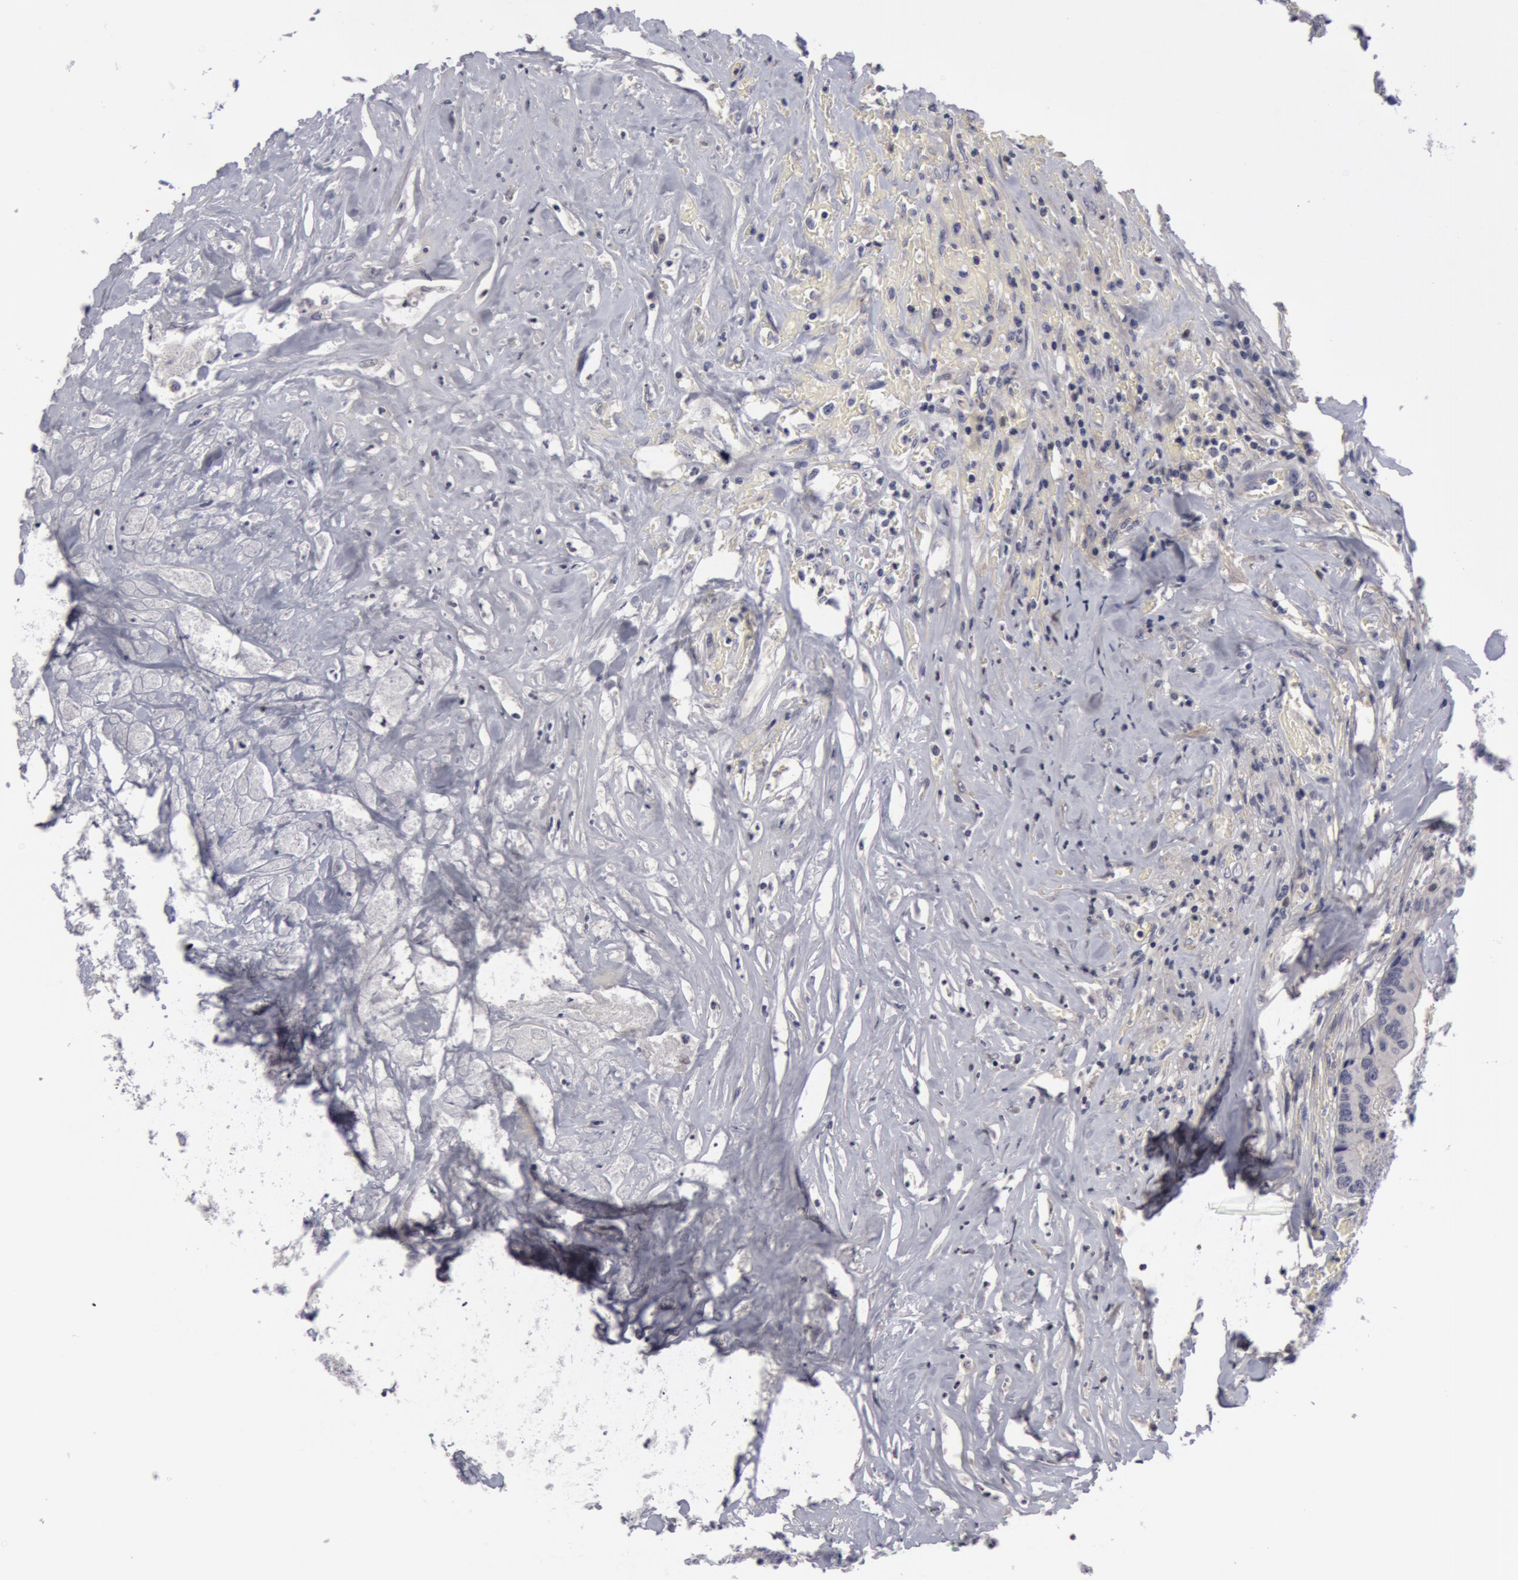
{"staining": {"intensity": "negative", "quantity": "none", "location": "none"}, "tissue": "colorectal cancer", "cell_type": "Tumor cells", "image_type": "cancer", "snomed": [{"axis": "morphology", "description": "Adenocarcinoma, NOS"}, {"axis": "topography", "description": "Rectum"}], "caption": "High power microscopy image of an immunohistochemistry micrograph of colorectal cancer, revealing no significant staining in tumor cells.", "gene": "NLGN4X", "patient": {"sex": "male", "age": 55}}